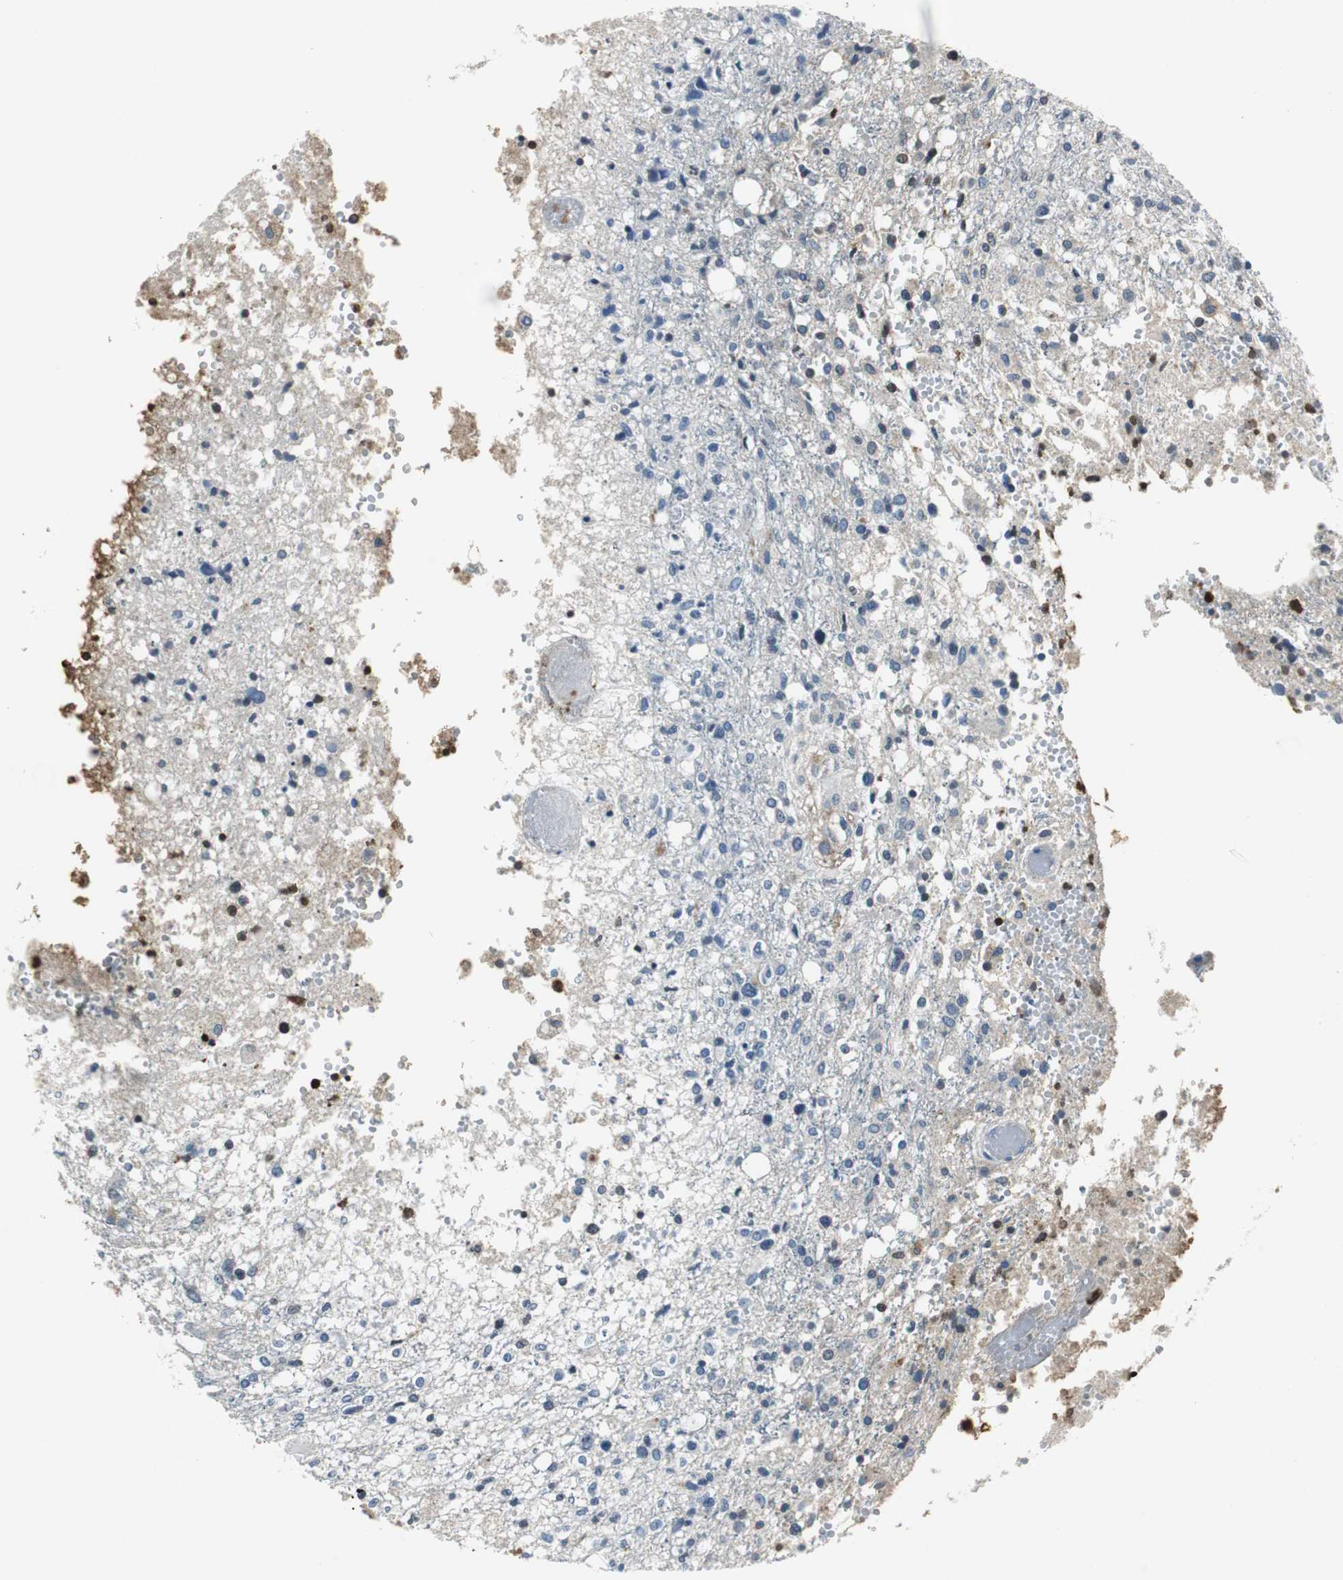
{"staining": {"intensity": "negative", "quantity": "none", "location": "none"}, "tissue": "glioma", "cell_type": "Tumor cells", "image_type": "cancer", "snomed": [{"axis": "morphology", "description": "Glioma, malignant, High grade"}, {"axis": "topography", "description": "Cerebral cortex"}], "caption": "Tumor cells are negative for brown protein staining in high-grade glioma (malignant).", "gene": "ORM1", "patient": {"sex": "male", "age": 76}}